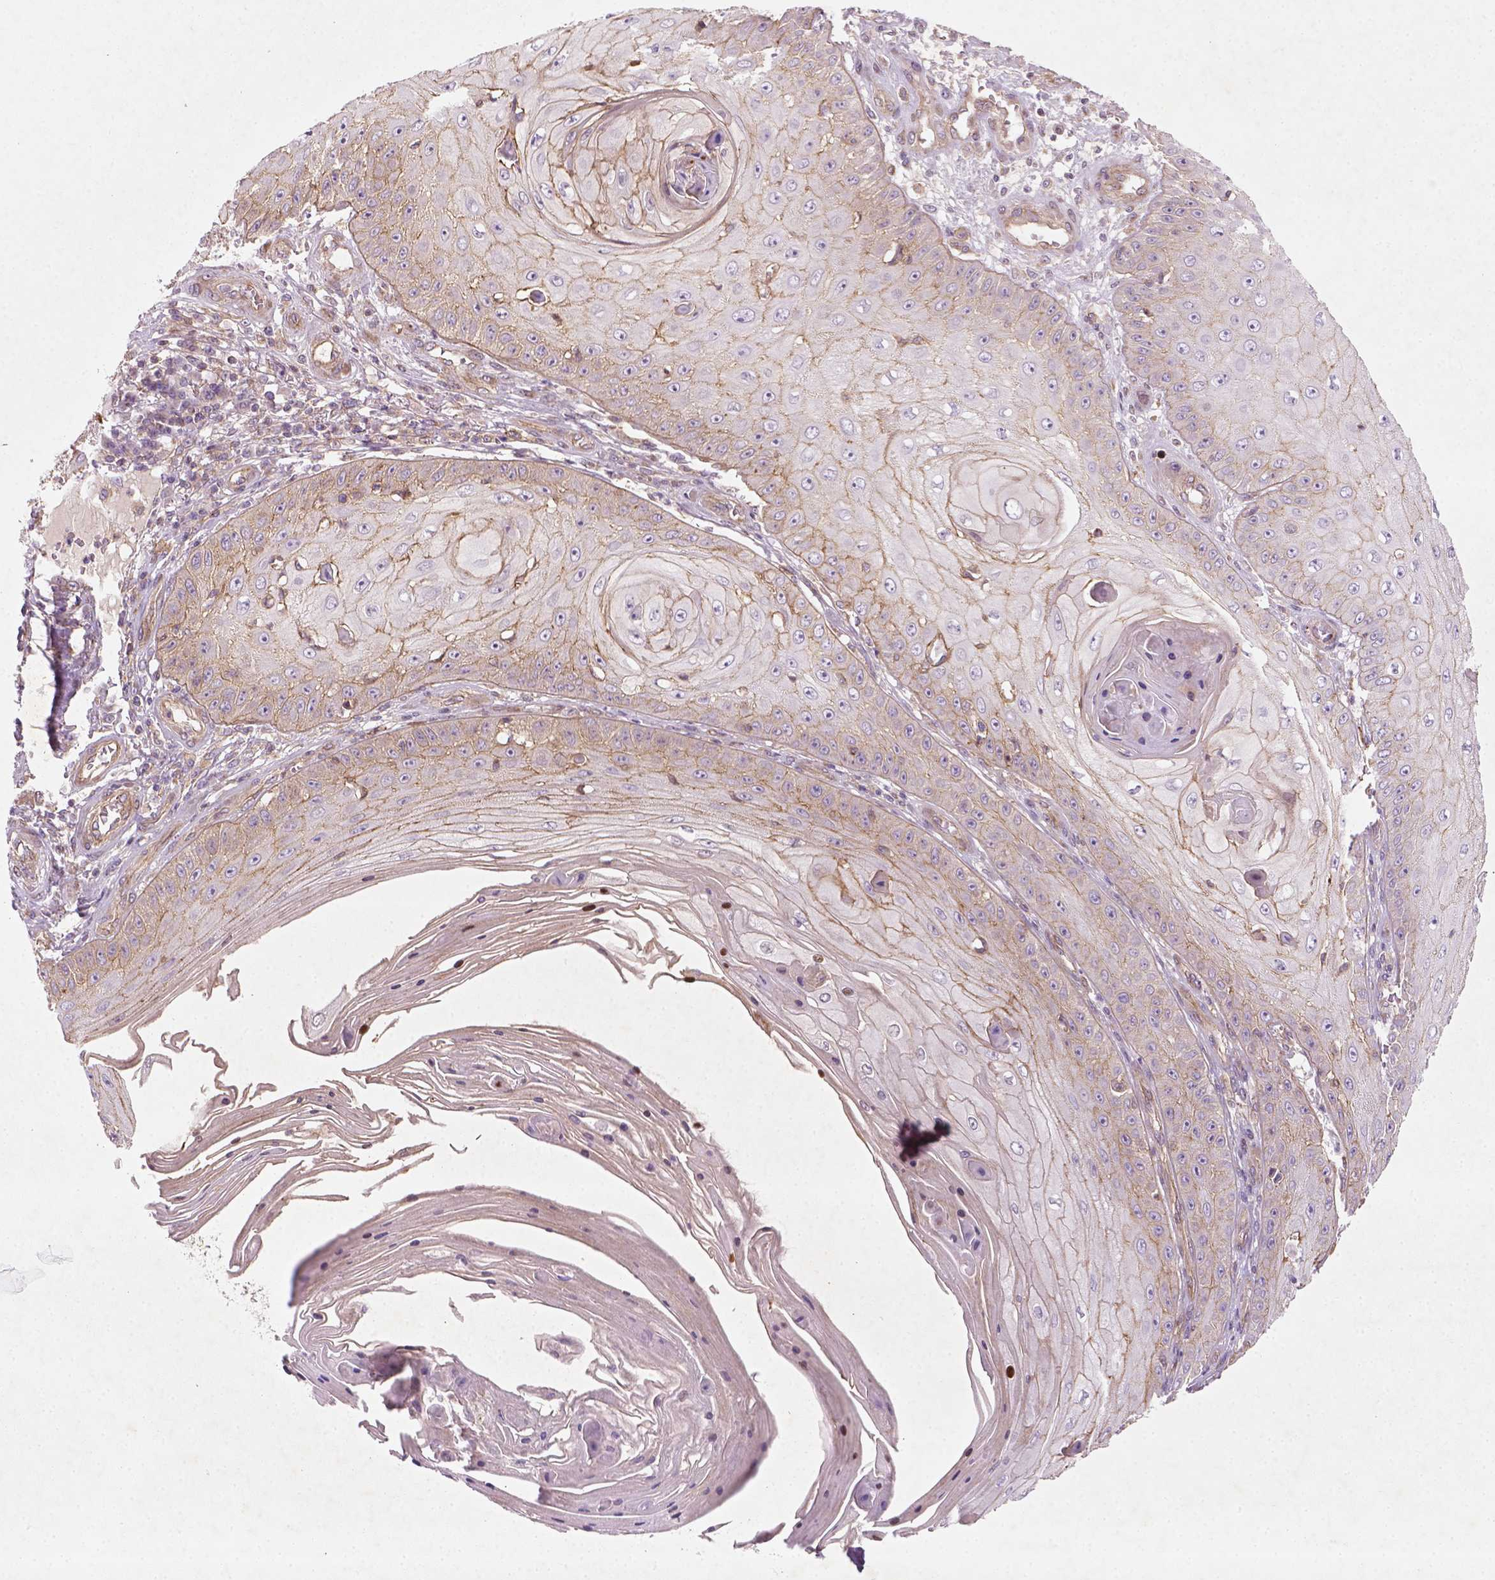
{"staining": {"intensity": "weak", "quantity": "<25%", "location": "cytoplasmic/membranous"}, "tissue": "skin cancer", "cell_type": "Tumor cells", "image_type": "cancer", "snomed": [{"axis": "morphology", "description": "Squamous cell carcinoma, NOS"}, {"axis": "topography", "description": "Skin"}], "caption": "The photomicrograph demonstrates no significant staining in tumor cells of squamous cell carcinoma (skin).", "gene": "TCHP", "patient": {"sex": "male", "age": 70}}